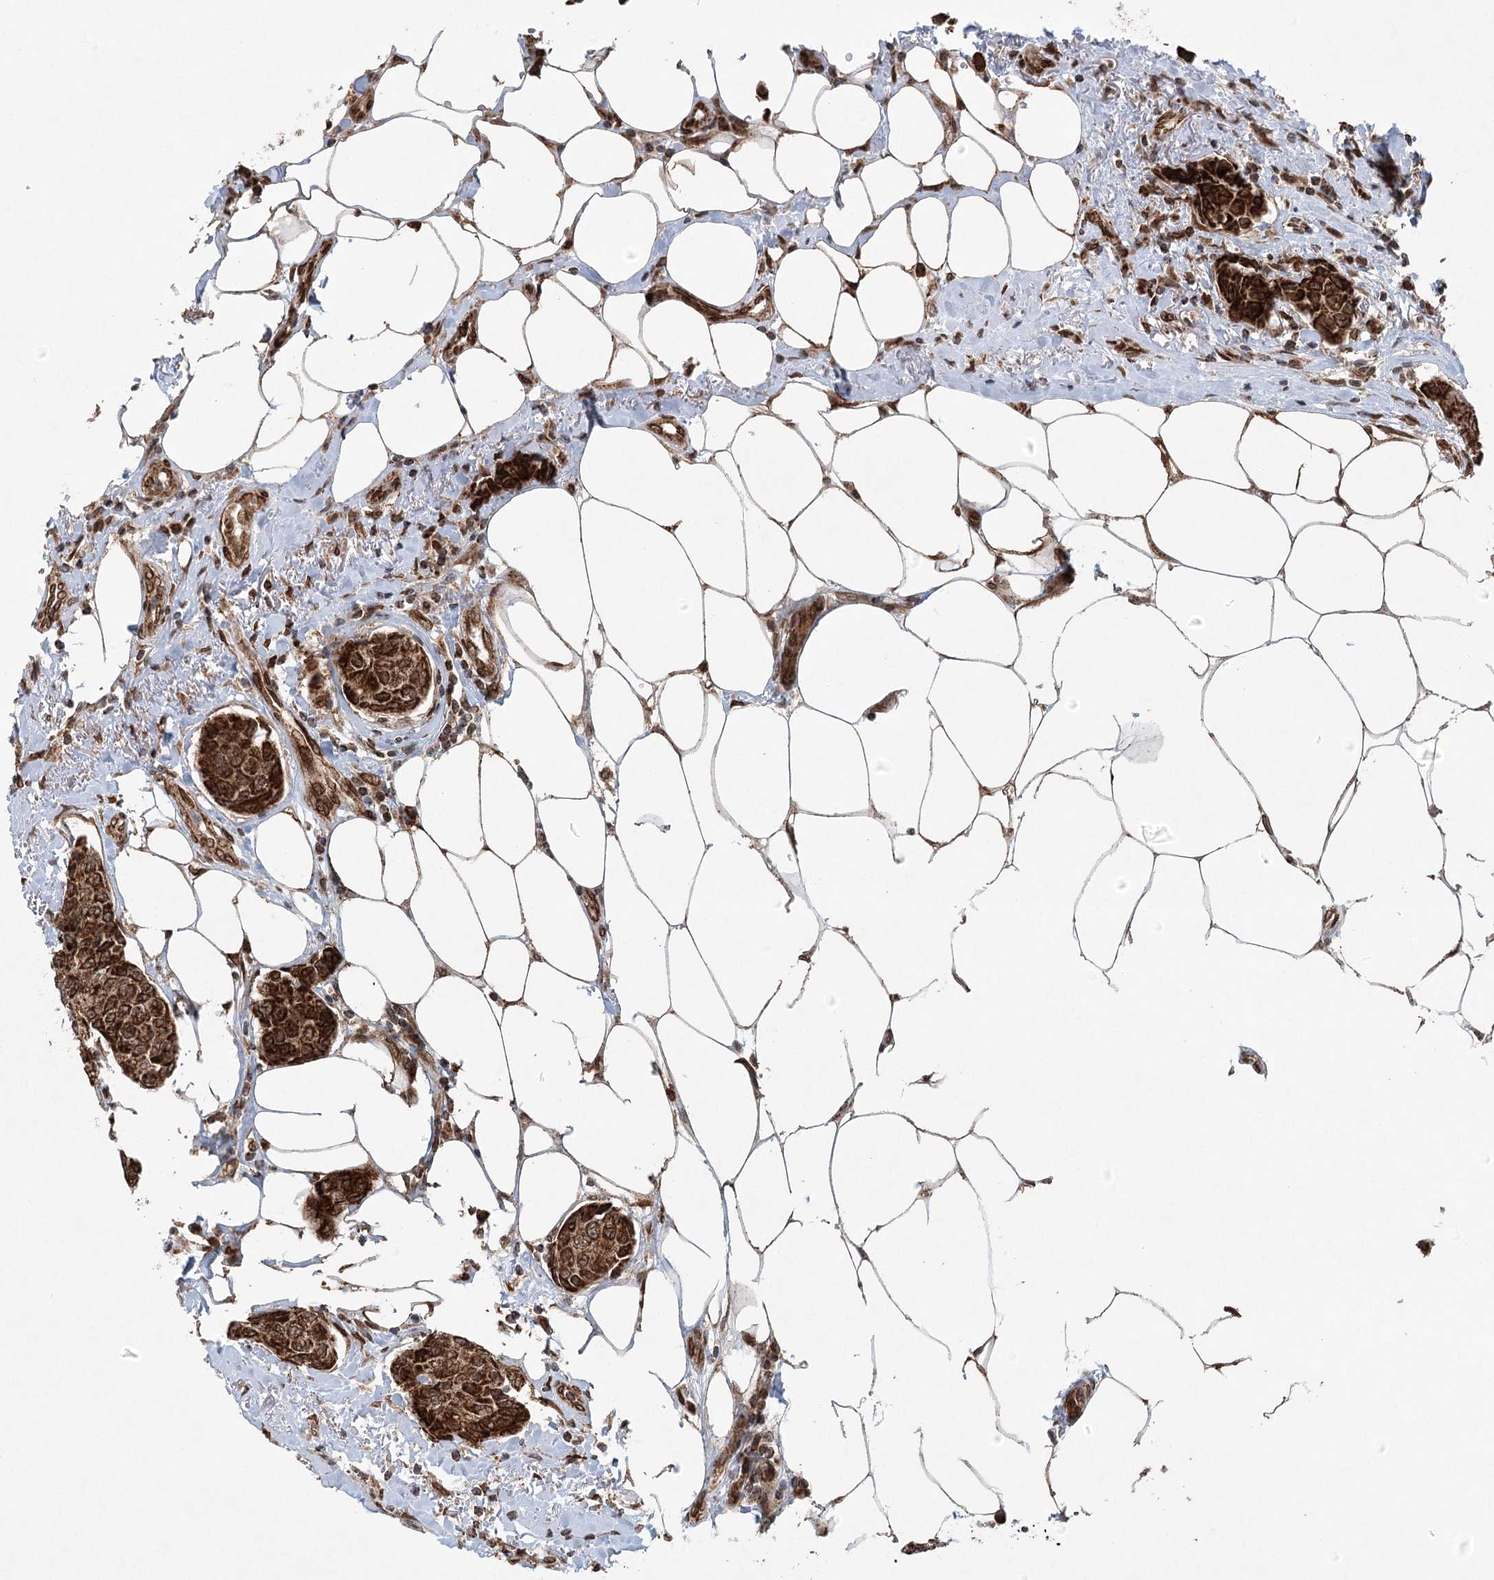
{"staining": {"intensity": "strong", "quantity": ">75%", "location": "cytoplasmic/membranous"}, "tissue": "breast cancer", "cell_type": "Tumor cells", "image_type": "cancer", "snomed": [{"axis": "morphology", "description": "Duct carcinoma"}, {"axis": "topography", "description": "Breast"}], "caption": "Infiltrating ductal carcinoma (breast) stained with a brown dye demonstrates strong cytoplasmic/membranous positive staining in approximately >75% of tumor cells.", "gene": "BCKDHA", "patient": {"sex": "female", "age": 80}}